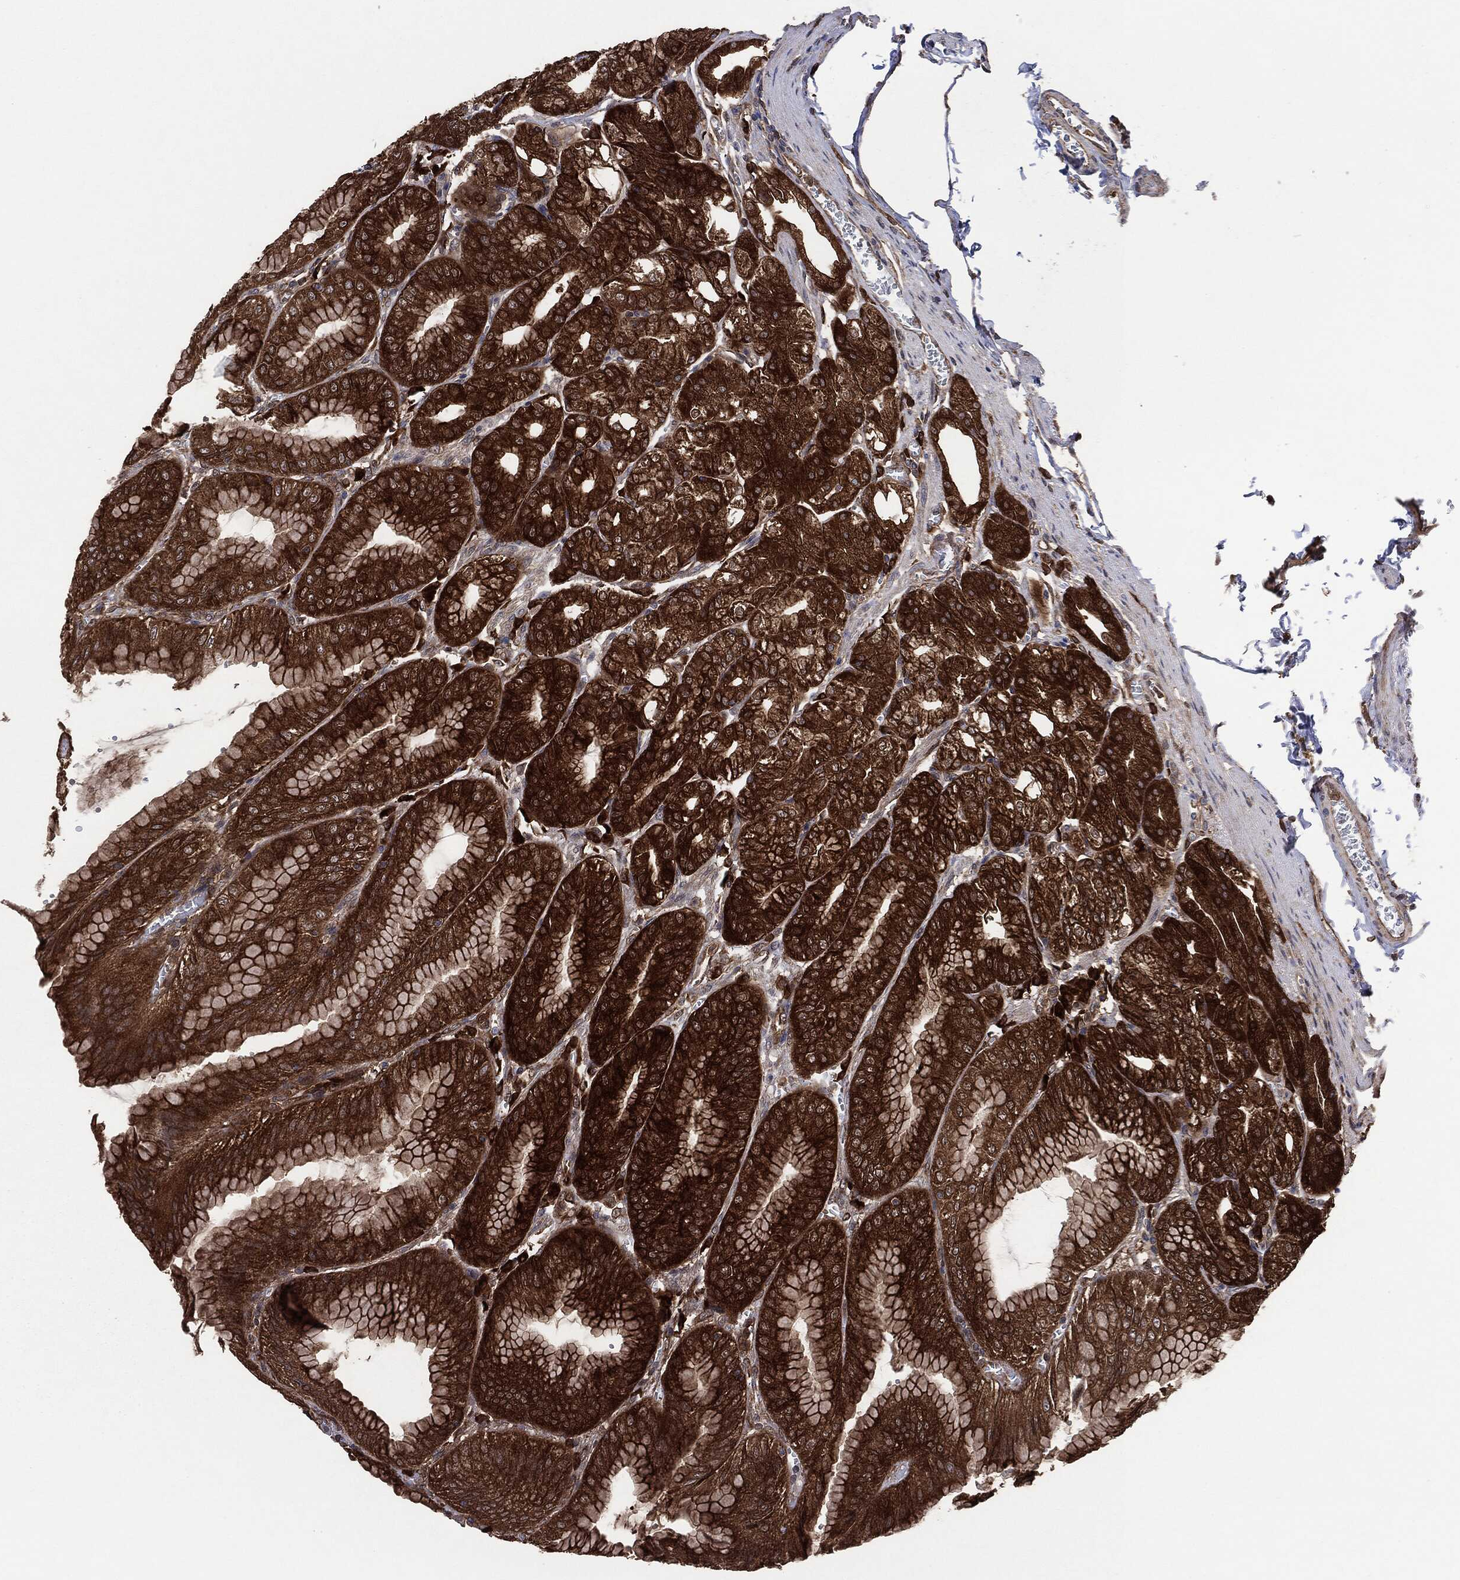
{"staining": {"intensity": "strong", "quantity": ">75%", "location": "cytoplasmic/membranous"}, "tissue": "stomach", "cell_type": "Glandular cells", "image_type": "normal", "snomed": [{"axis": "morphology", "description": "Normal tissue, NOS"}, {"axis": "topography", "description": "Stomach"}], "caption": "The histopathology image reveals immunohistochemical staining of normal stomach. There is strong cytoplasmic/membranous positivity is appreciated in approximately >75% of glandular cells.", "gene": "NME1", "patient": {"sex": "male", "age": 71}}